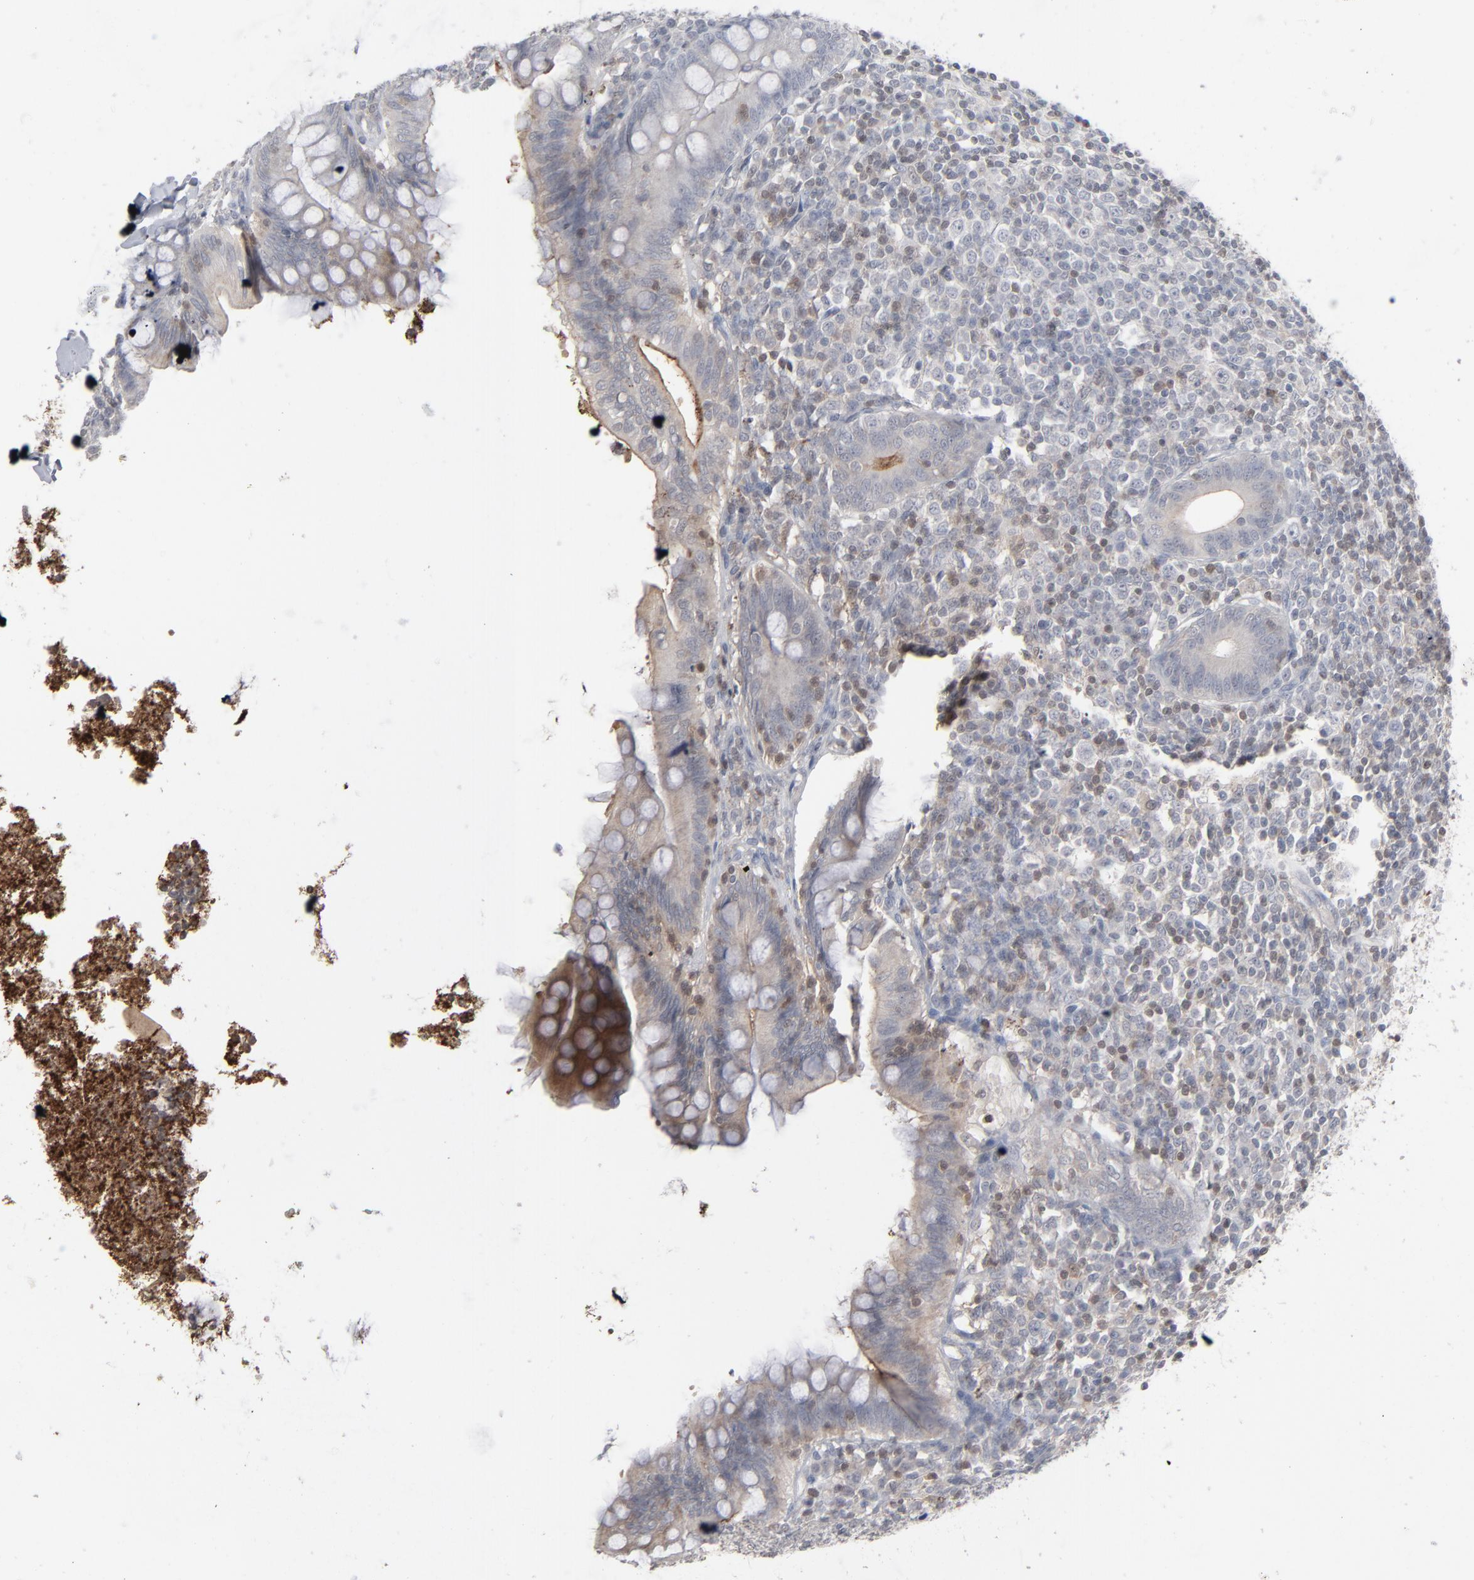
{"staining": {"intensity": "weak", "quantity": "25%-75%", "location": "cytoplasmic/membranous"}, "tissue": "appendix", "cell_type": "Glandular cells", "image_type": "normal", "snomed": [{"axis": "morphology", "description": "Normal tissue, NOS"}, {"axis": "topography", "description": "Appendix"}], "caption": "The histopathology image exhibits staining of benign appendix, revealing weak cytoplasmic/membranous protein staining (brown color) within glandular cells. (DAB (3,3'-diaminobenzidine) IHC, brown staining for protein, blue staining for nuclei).", "gene": "STAT4", "patient": {"sex": "female", "age": 66}}